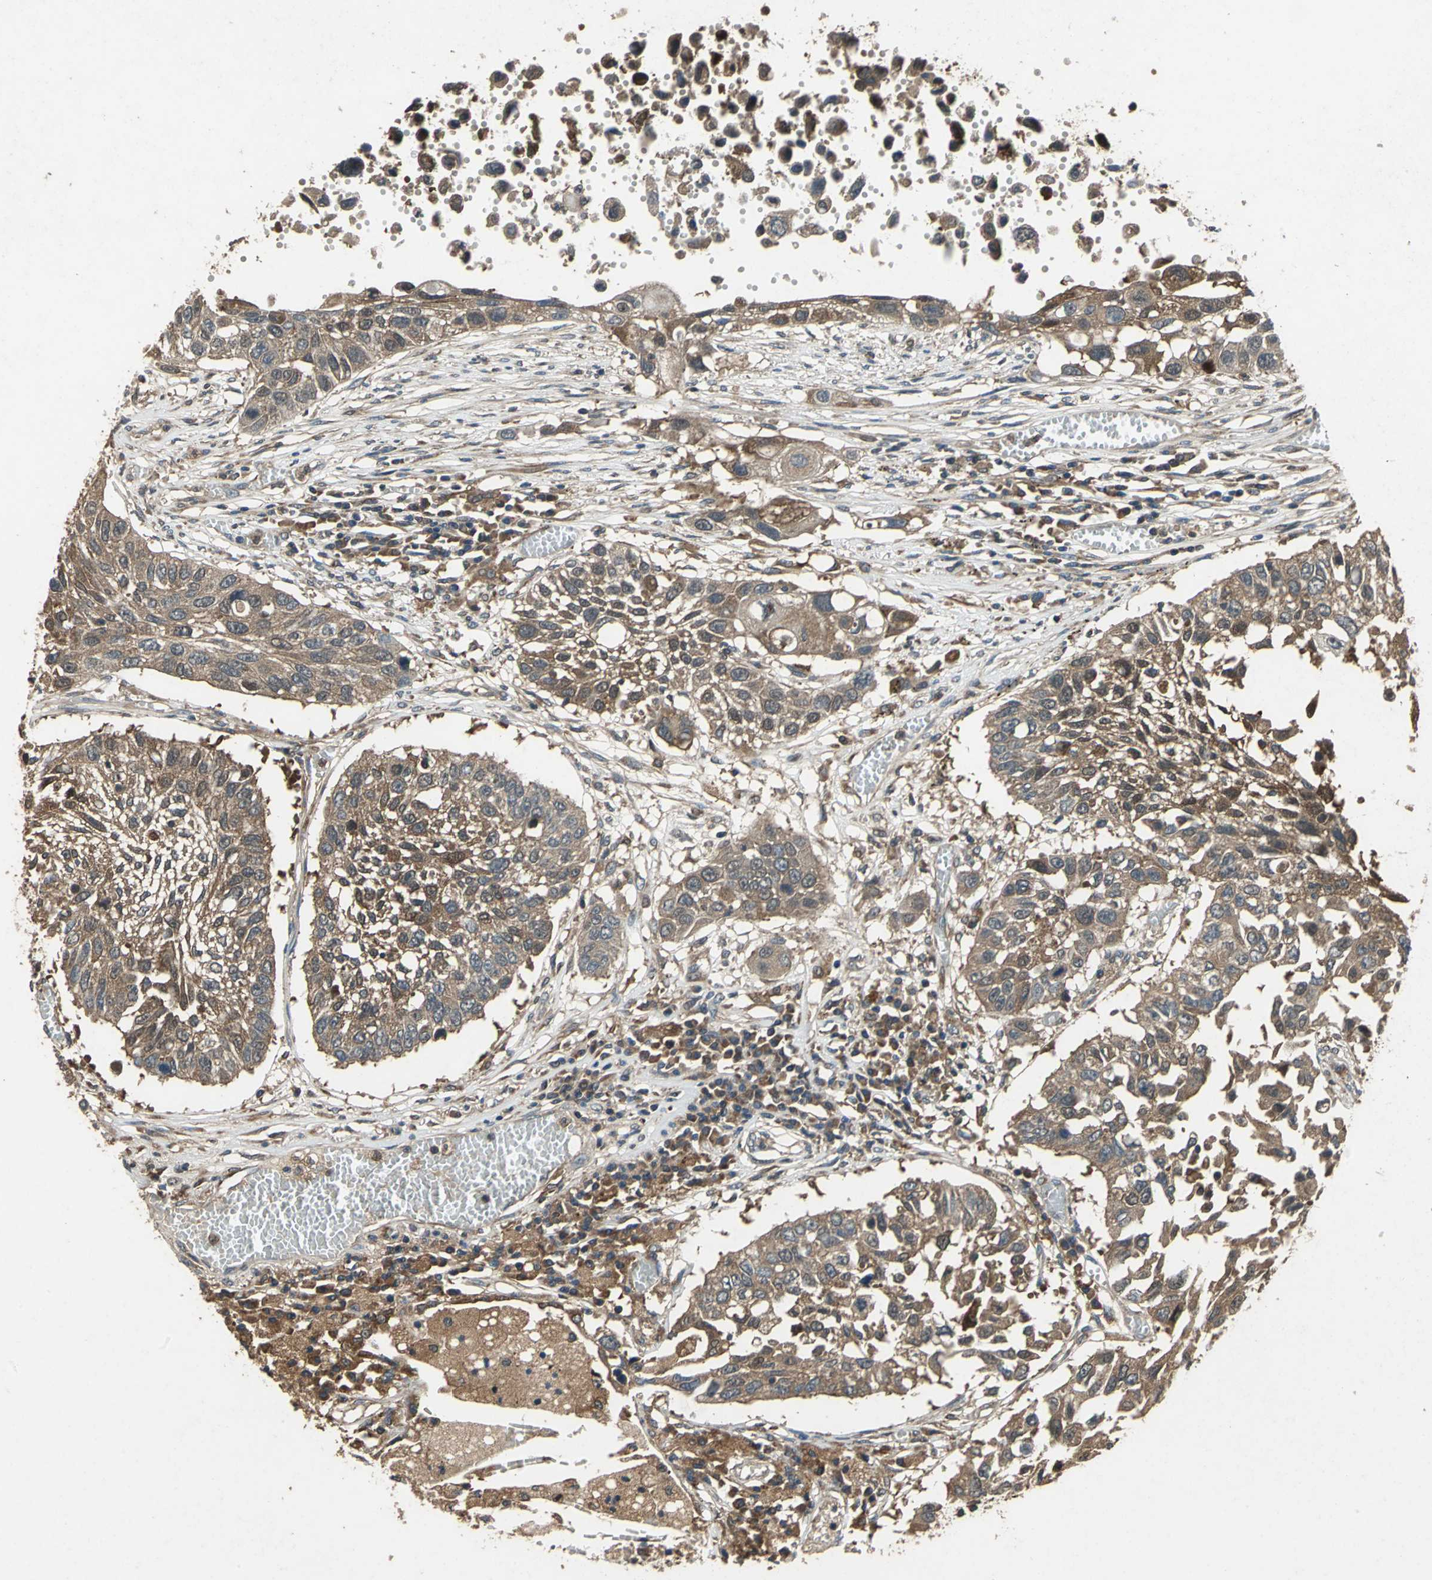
{"staining": {"intensity": "moderate", "quantity": ">75%", "location": "cytoplasmic/membranous"}, "tissue": "lung cancer", "cell_type": "Tumor cells", "image_type": "cancer", "snomed": [{"axis": "morphology", "description": "Squamous cell carcinoma, NOS"}, {"axis": "topography", "description": "Lung"}], "caption": "Lung cancer (squamous cell carcinoma) was stained to show a protein in brown. There is medium levels of moderate cytoplasmic/membranous staining in about >75% of tumor cells. Ihc stains the protein in brown and the nuclei are stained blue.", "gene": "CAPN1", "patient": {"sex": "male", "age": 71}}